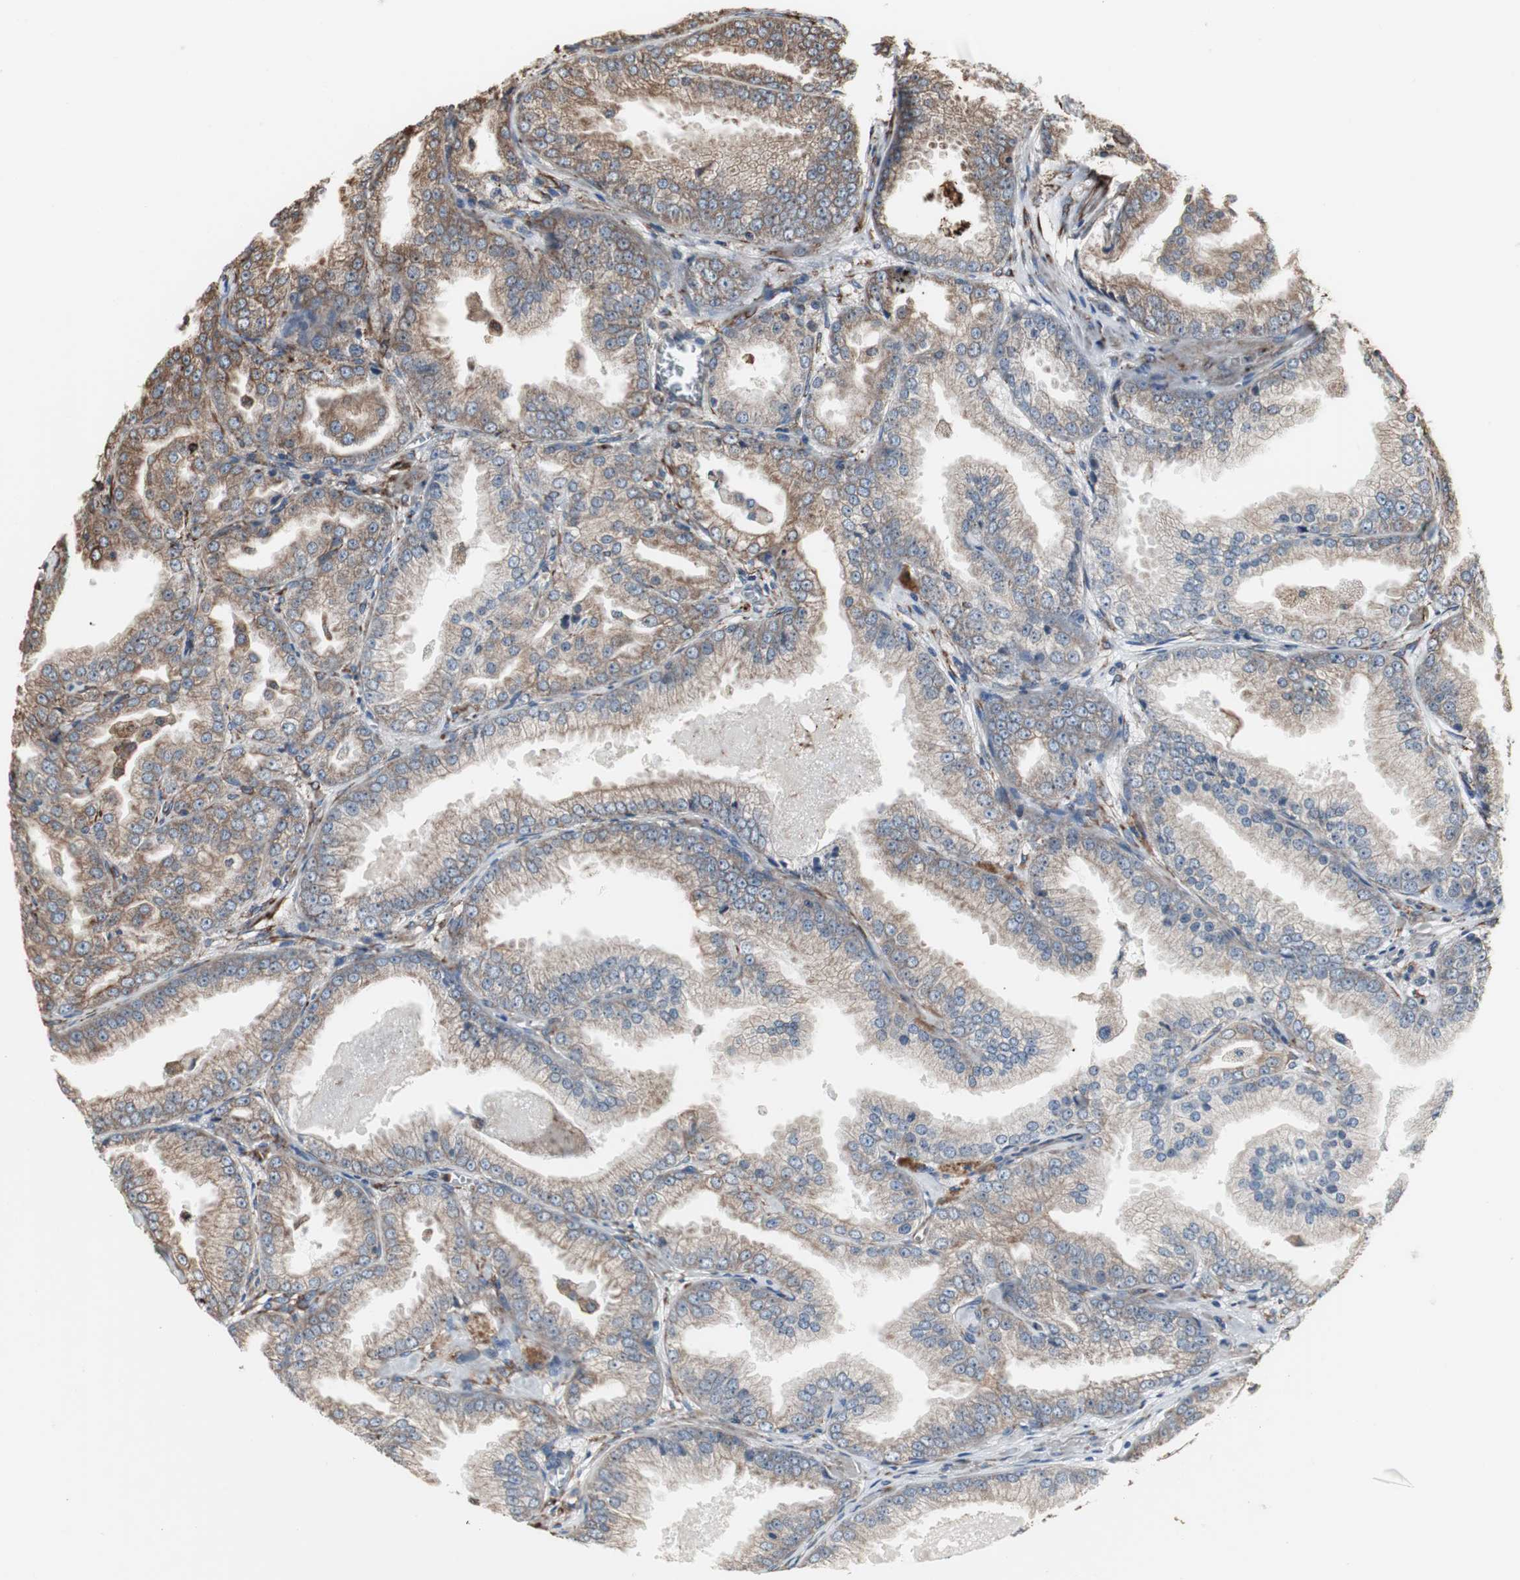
{"staining": {"intensity": "moderate", "quantity": ">75%", "location": "cytoplasmic/membranous"}, "tissue": "prostate cancer", "cell_type": "Tumor cells", "image_type": "cancer", "snomed": [{"axis": "morphology", "description": "Adenocarcinoma, High grade"}, {"axis": "topography", "description": "Prostate"}], "caption": "Approximately >75% of tumor cells in prostate cancer display moderate cytoplasmic/membranous protein expression as visualized by brown immunohistochemical staining.", "gene": "CALU", "patient": {"sex": "male", "age": 61}}